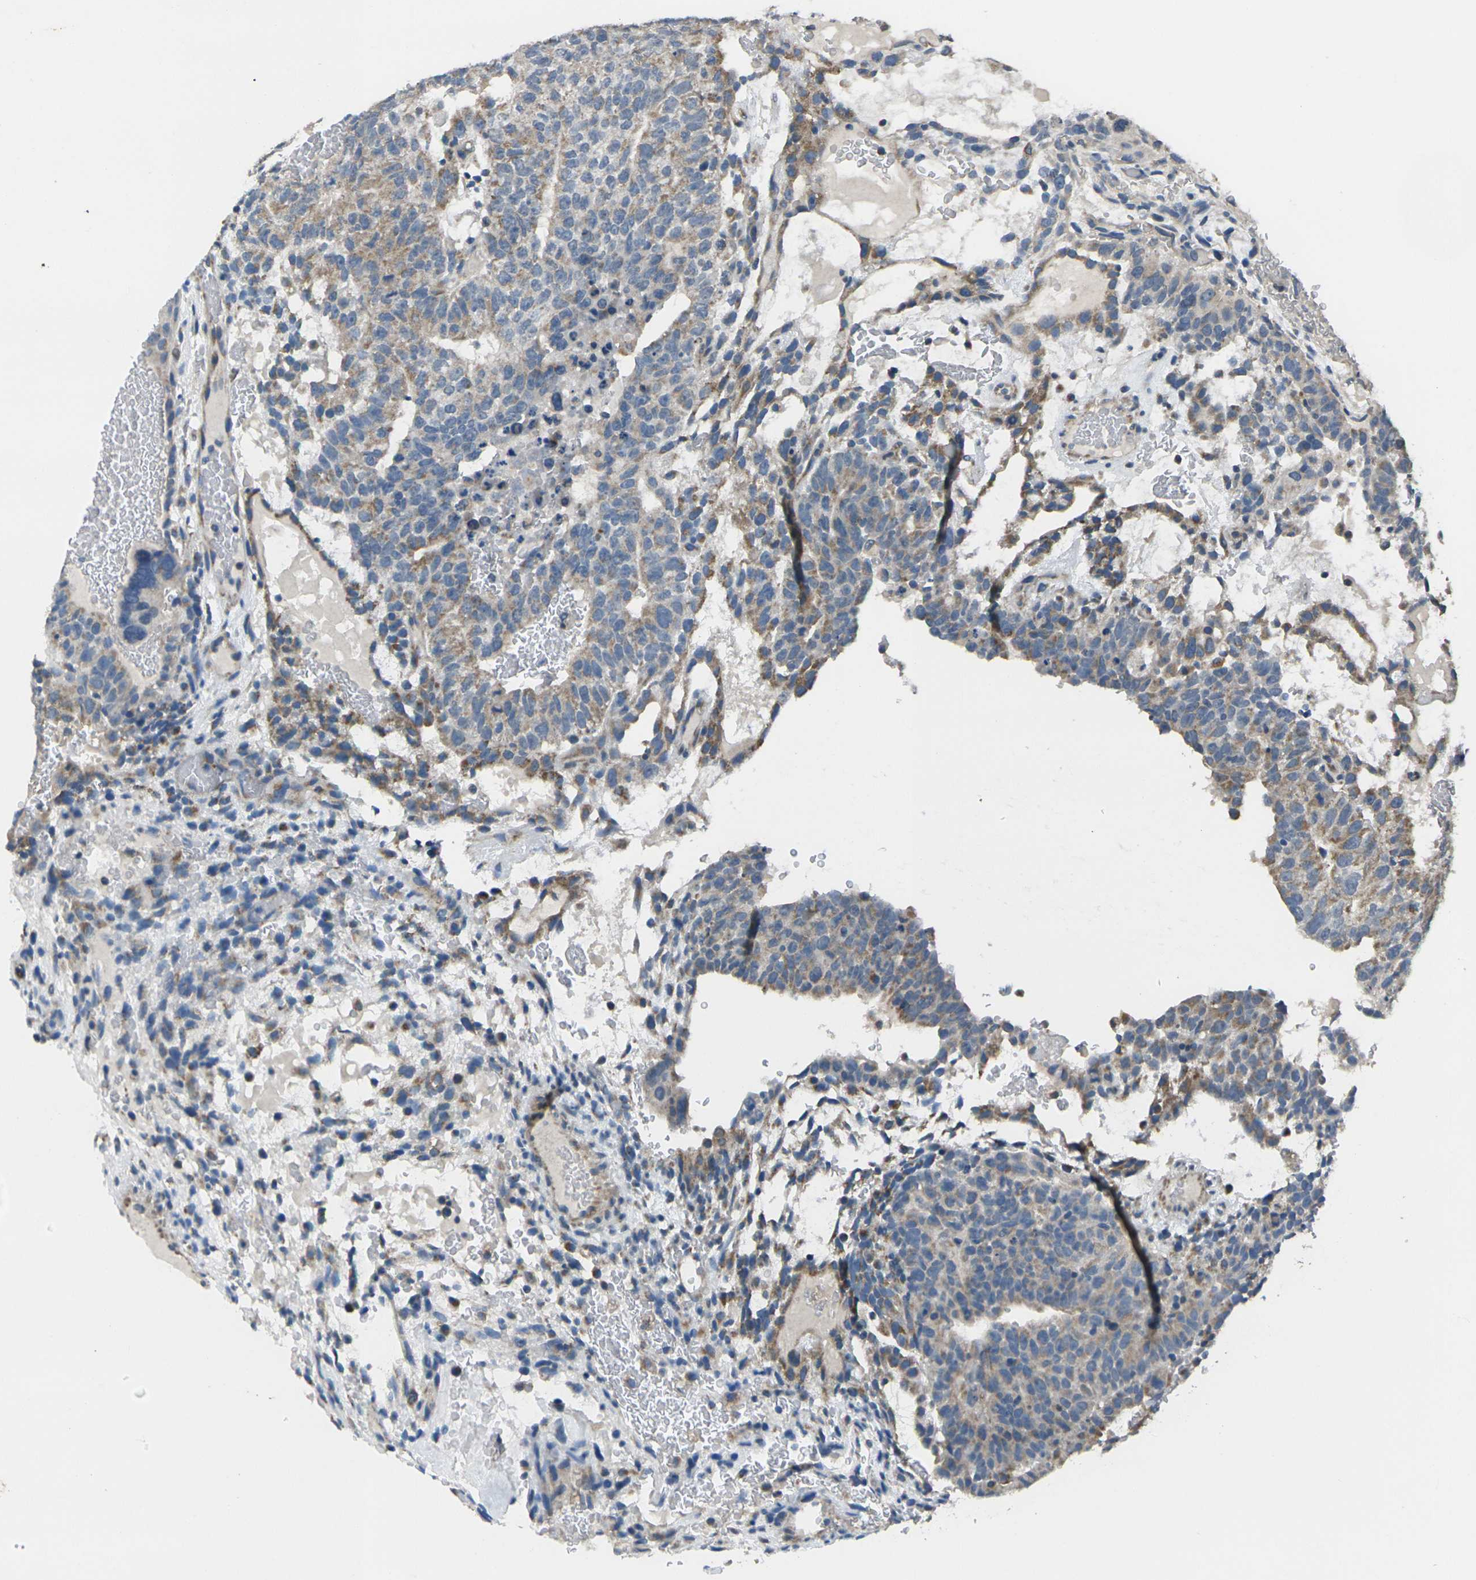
{"staining": {"intensity": "moderate", "quantity": "25%-75%", "location": "cytoplasmic/membranous"}, "tissue": "testis cancer", "cell_type": "Tumor cells", "image_type": "cancer", "snomed": [{"axis": "morphology", "description": "Seminoma, NOS"}, {"axis": "morphology", "description": "Carcinoma, Embryonal, NOS"}, {"axis": "topography", "description": "Testis"}], "caption": "The immunohistochemical stain highlights moderate cytoplasmic/membranous positivity in tumor cells of testis cancer tissue. The staining was performed using DAB, with brown indicating positive protein expression. Nuclei are stained blue with hematoxylin.", "gene": "TMEM120B", "patient": {"sex": "male", "age": 52}}